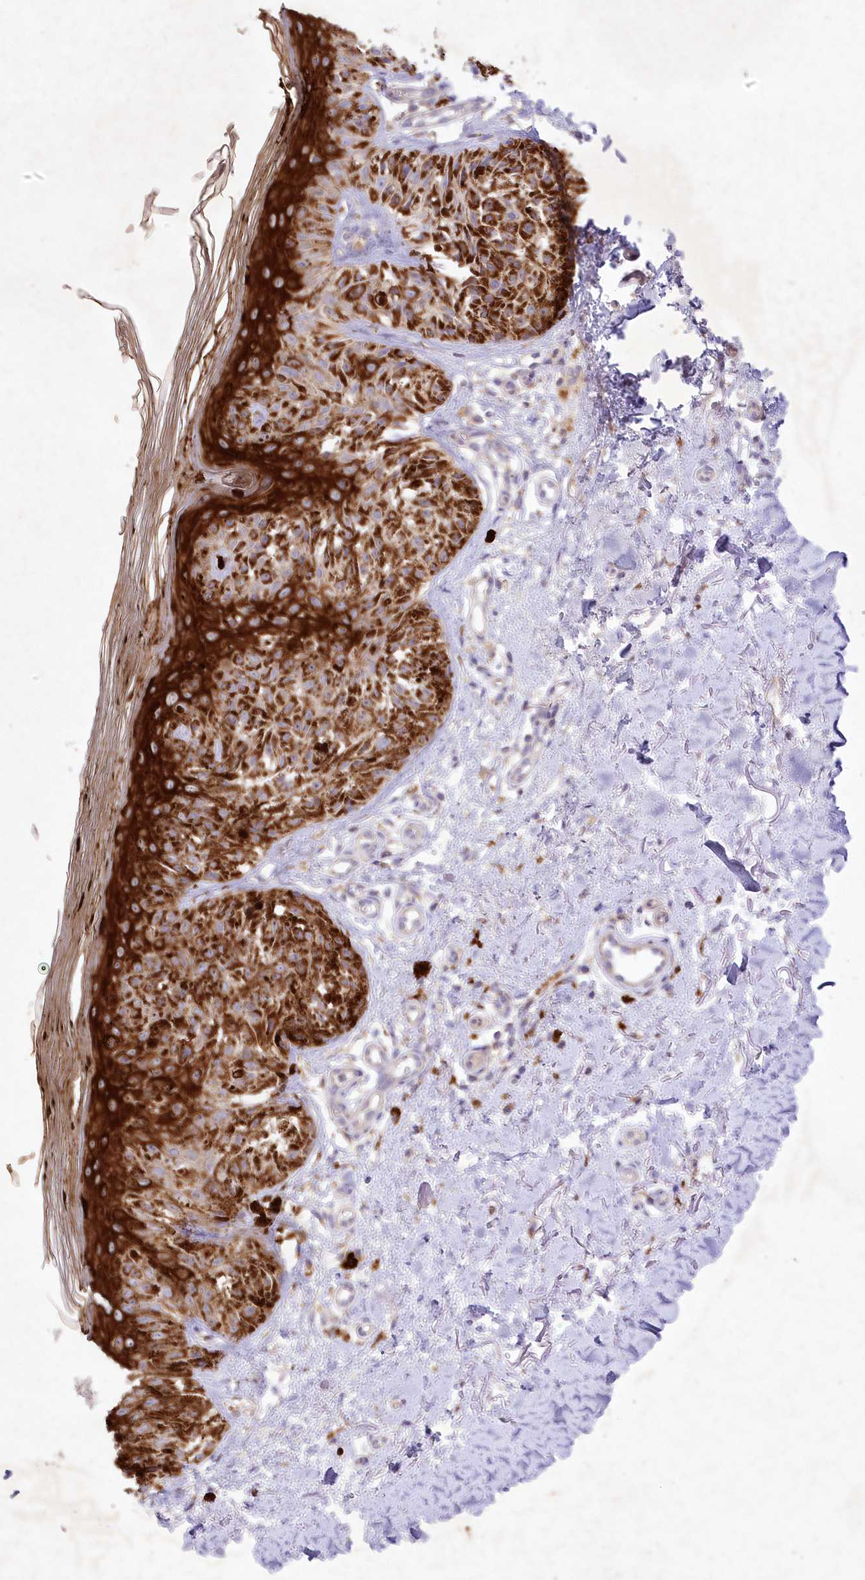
{"staining": {"intensity": "strong", "quantity": ">75%", "location": "cytoplasmic/membranous"}, "tissue": "melanoma", "cell_type": "Tumor cells", "image_type": "cancer", "snomed": [{"axis": "morphology", "description": "Malignant melanoma, NOS"}, {"axis": "topography", "description": "Skin"}], "caption": "Immunohistochemical staining of melanoma exhibits high levels of strong cytoplasmic/membranous expression in approximately >75% of tumor cells. Nuclei are stained in blue.", "gene": "ITSN2", "patient": {"sex": "female", "age": 50}}